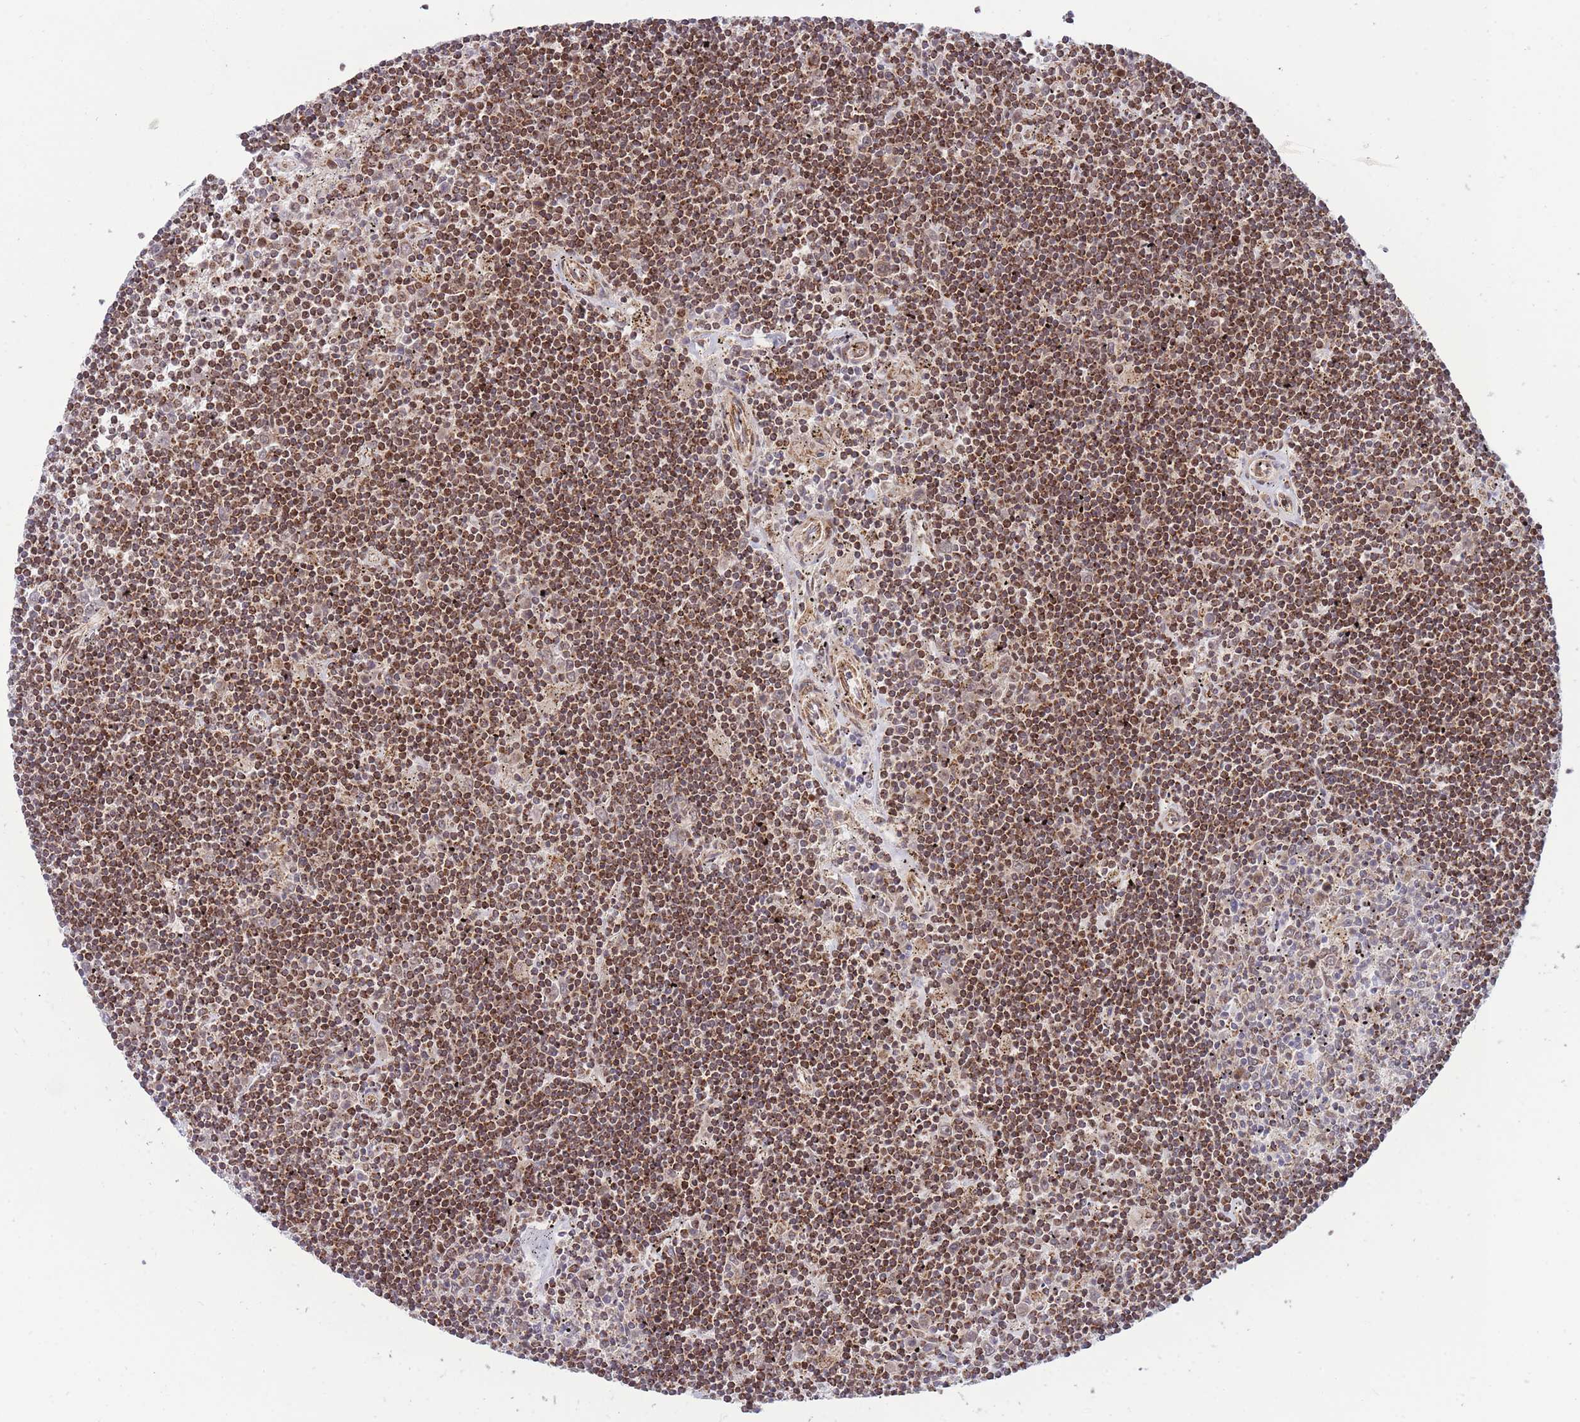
{"staining": {"intensity": "moderate", "quantity": ">75%", "location": "cytoplasmic/membranous"}, "tissue": "lymphoma", "cell_type": "Tumor cells", "image_type": "cancer", "snomed": [{"axis": "morphology", "description": "Malignant lymphoma, non-Hodgkin's type, Low grade"}, {"axis": "topography", "description": "Spleen"}], "caption": "Human low-grade malignant lymphoma, non-Hodgkin's type stained with a protein marker demonstrates moderate staining in tumor cells.", "gene": "BOD1L1", "patient": {"sex": "male", "age": 76}}